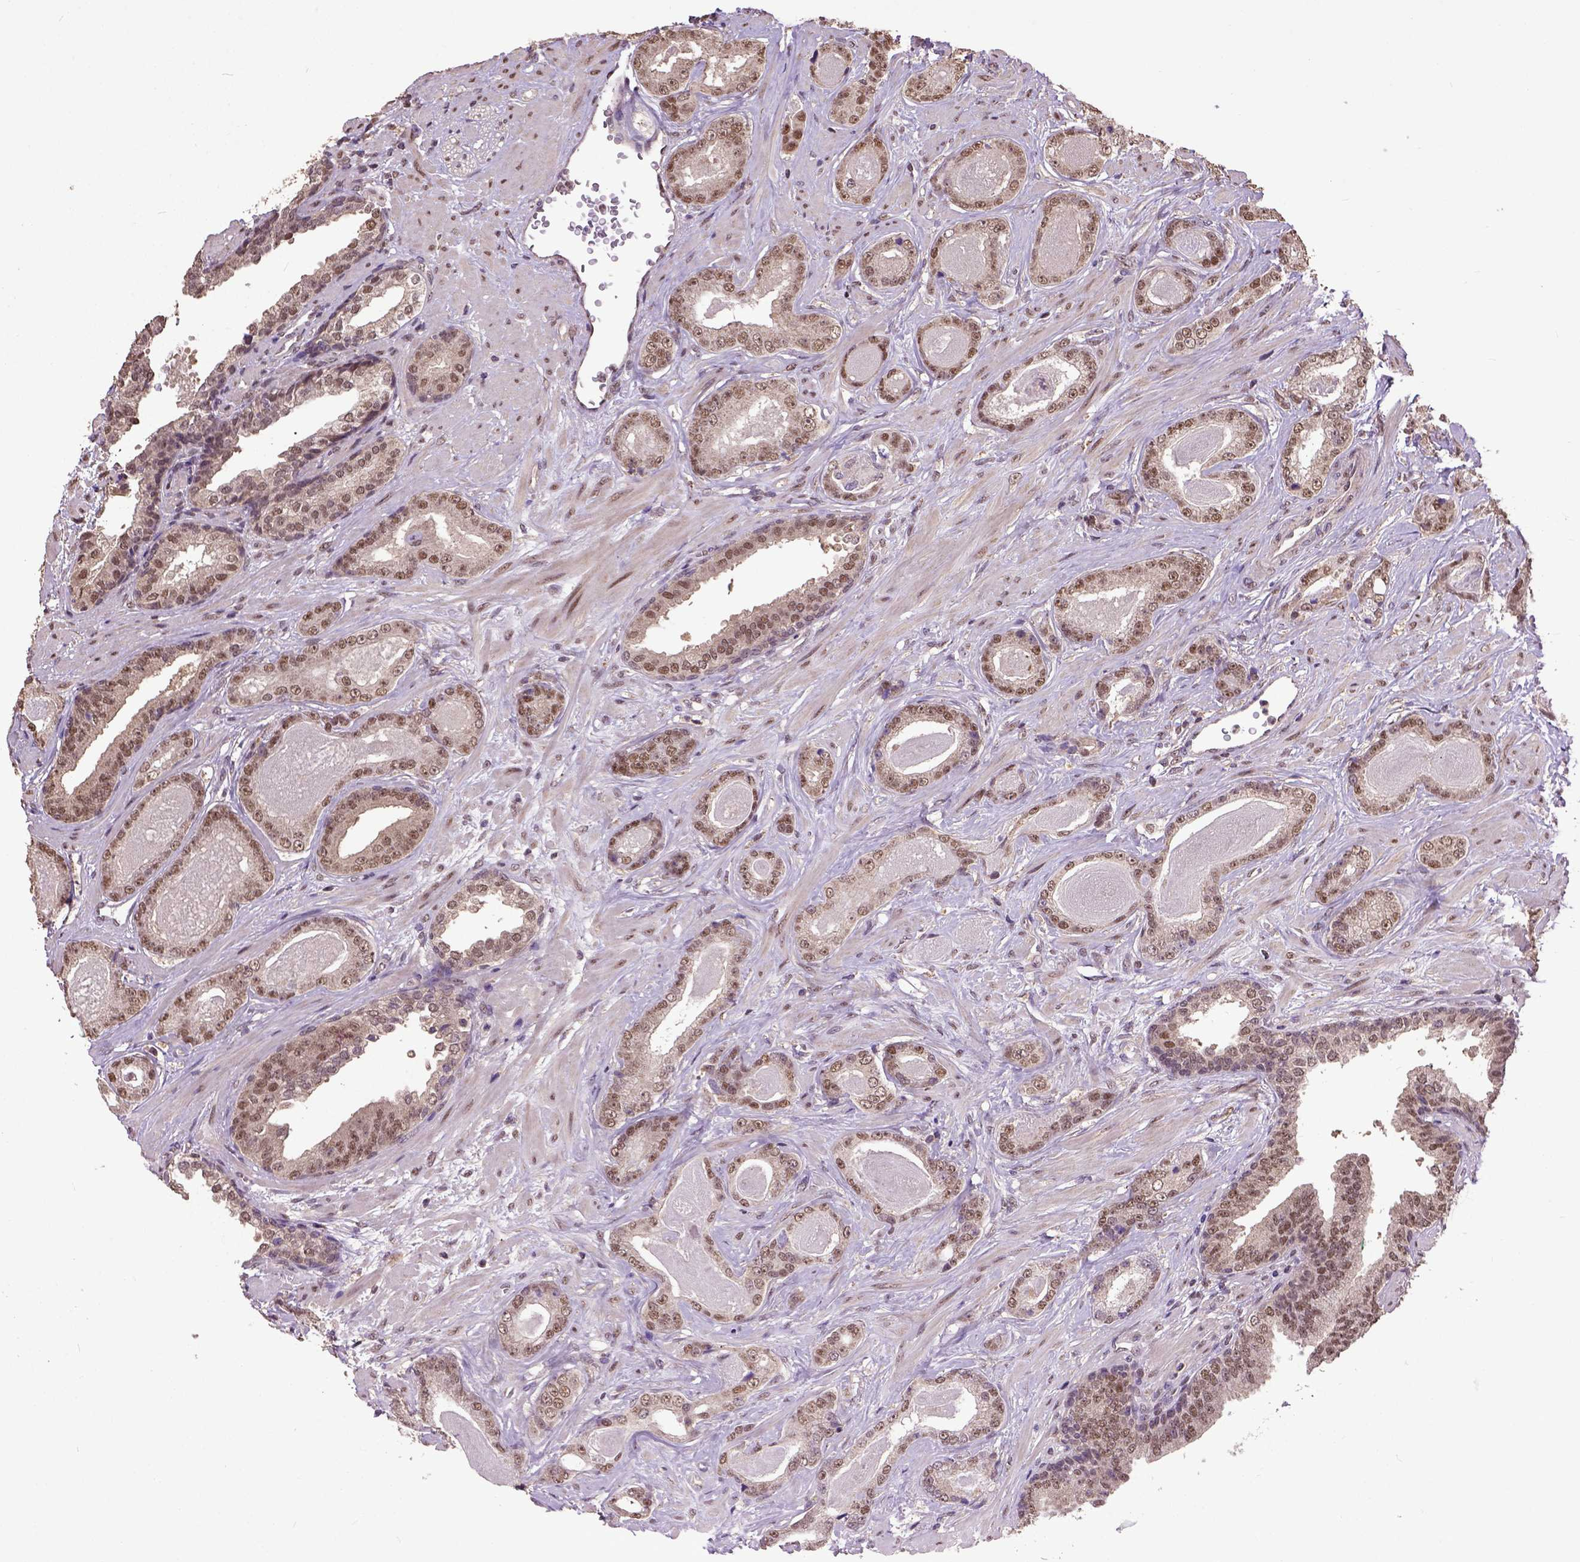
{"staining": {"intensity": "moderate", "quantity": ">75%", "location": "nuclear"}, "tissue": "prostate cancer", "cell_type": "Tumor cells", "image_type": "cancer", "snomed": [{"axis": "morphology", "description": "Adenocarcinoma, Low grade"}, {"axis": "topography", "description": "Prostate"}], "caption": "This is a histology image of immunohistochemistry (IHC) staining of prostate cancer (low-grade adenocarcinoma), which shows moderate staining in the nuclear of tumor cells.", "gene": "UBA3", "patient": {"sex": "male", "age": 61}}